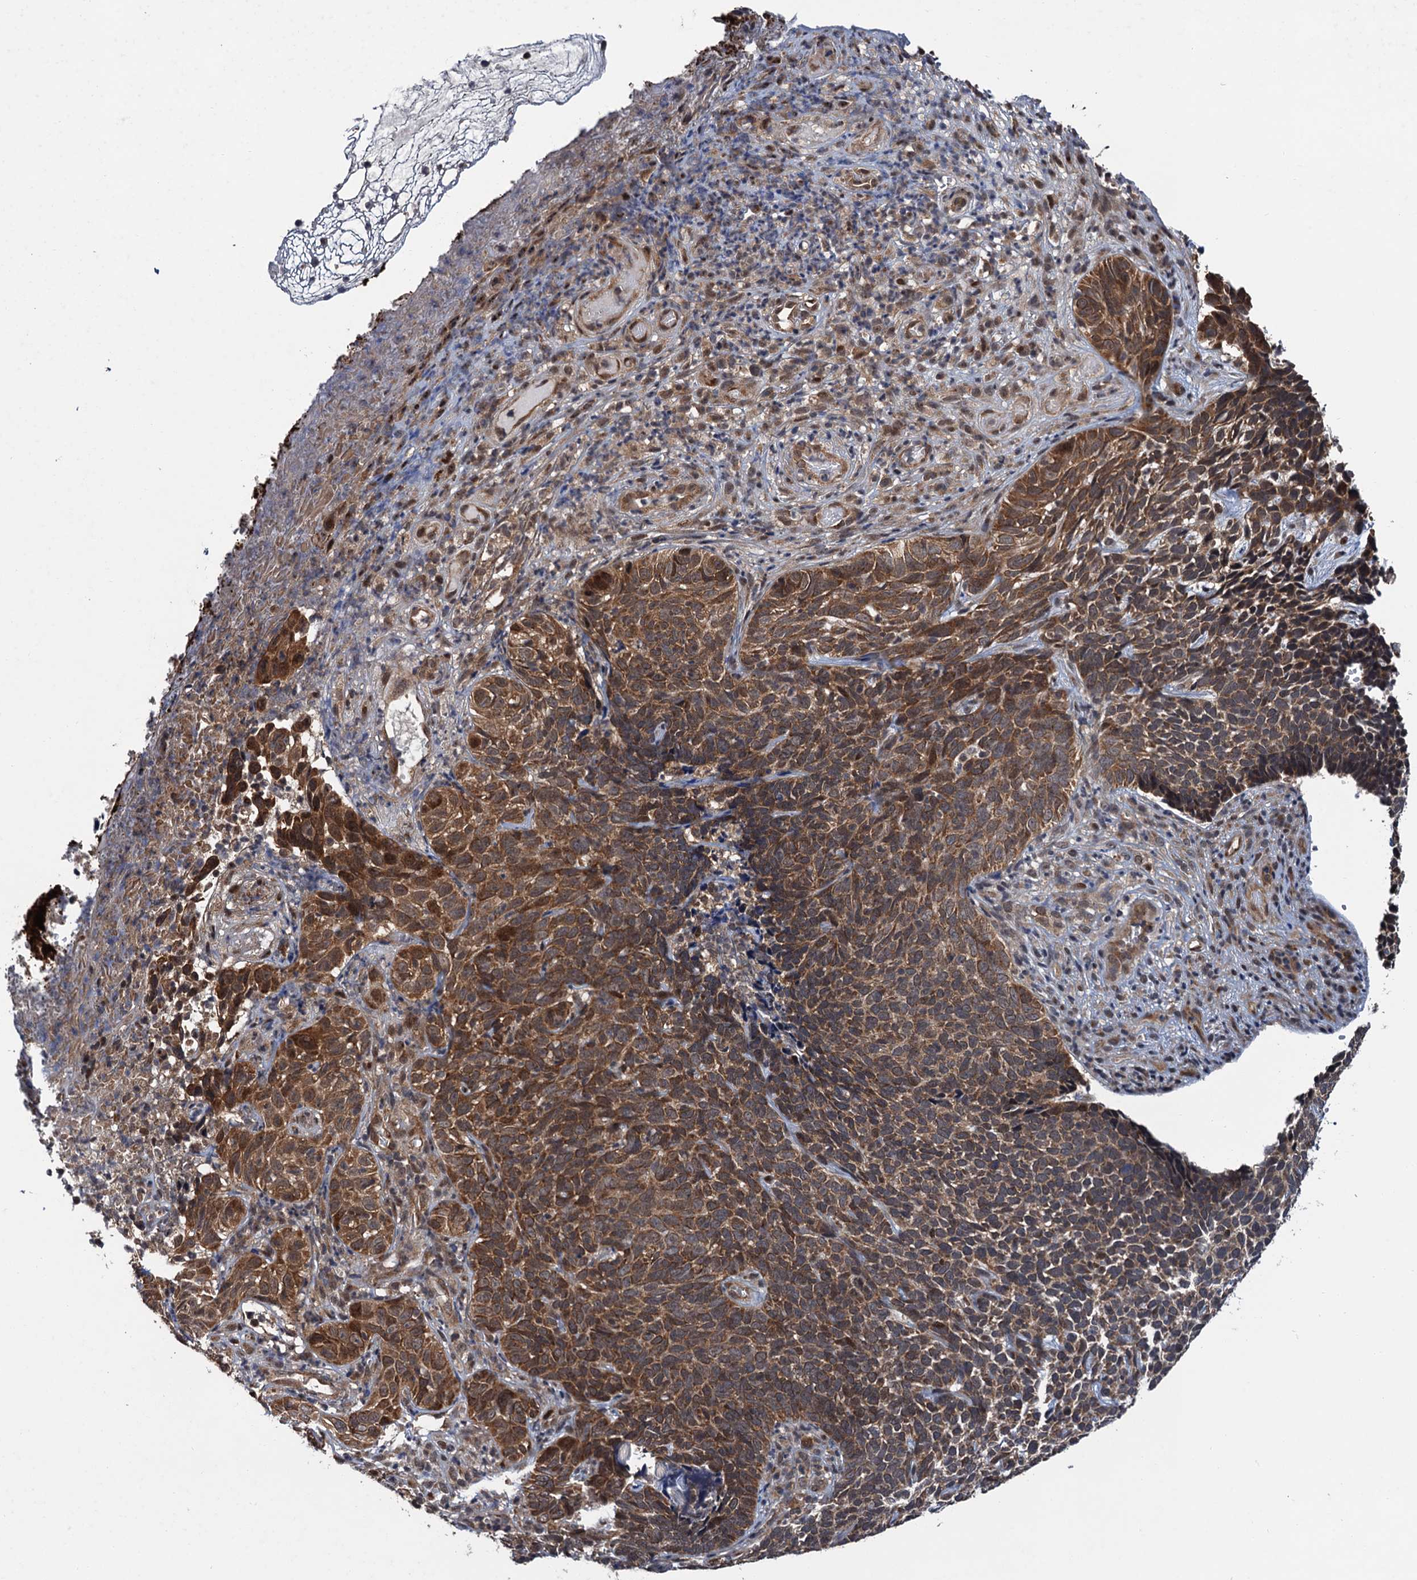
{"staining": {"intensity": "moderate", "quantity": ">75%", "location": "cytoplasmic/membranous"}, "tissue": "skin cancer", "cell_type": "Tumor cells", "image_type": "cancer", "snomed": [{"axis": "morphology", "description": "Basal cell carcinoma"}, {"axis": "topography", "description": "Skin"}], "caption": "An immunohistochemistry image of neoplastic tissue is shown. Protein staining in brown labels moderate cytoplasmic/membranous positivity in skin cancer (basal cell carcinoma) within tumor cells.", "gene": "NAA16", "patient": {"sex": "female", "age": 84}}